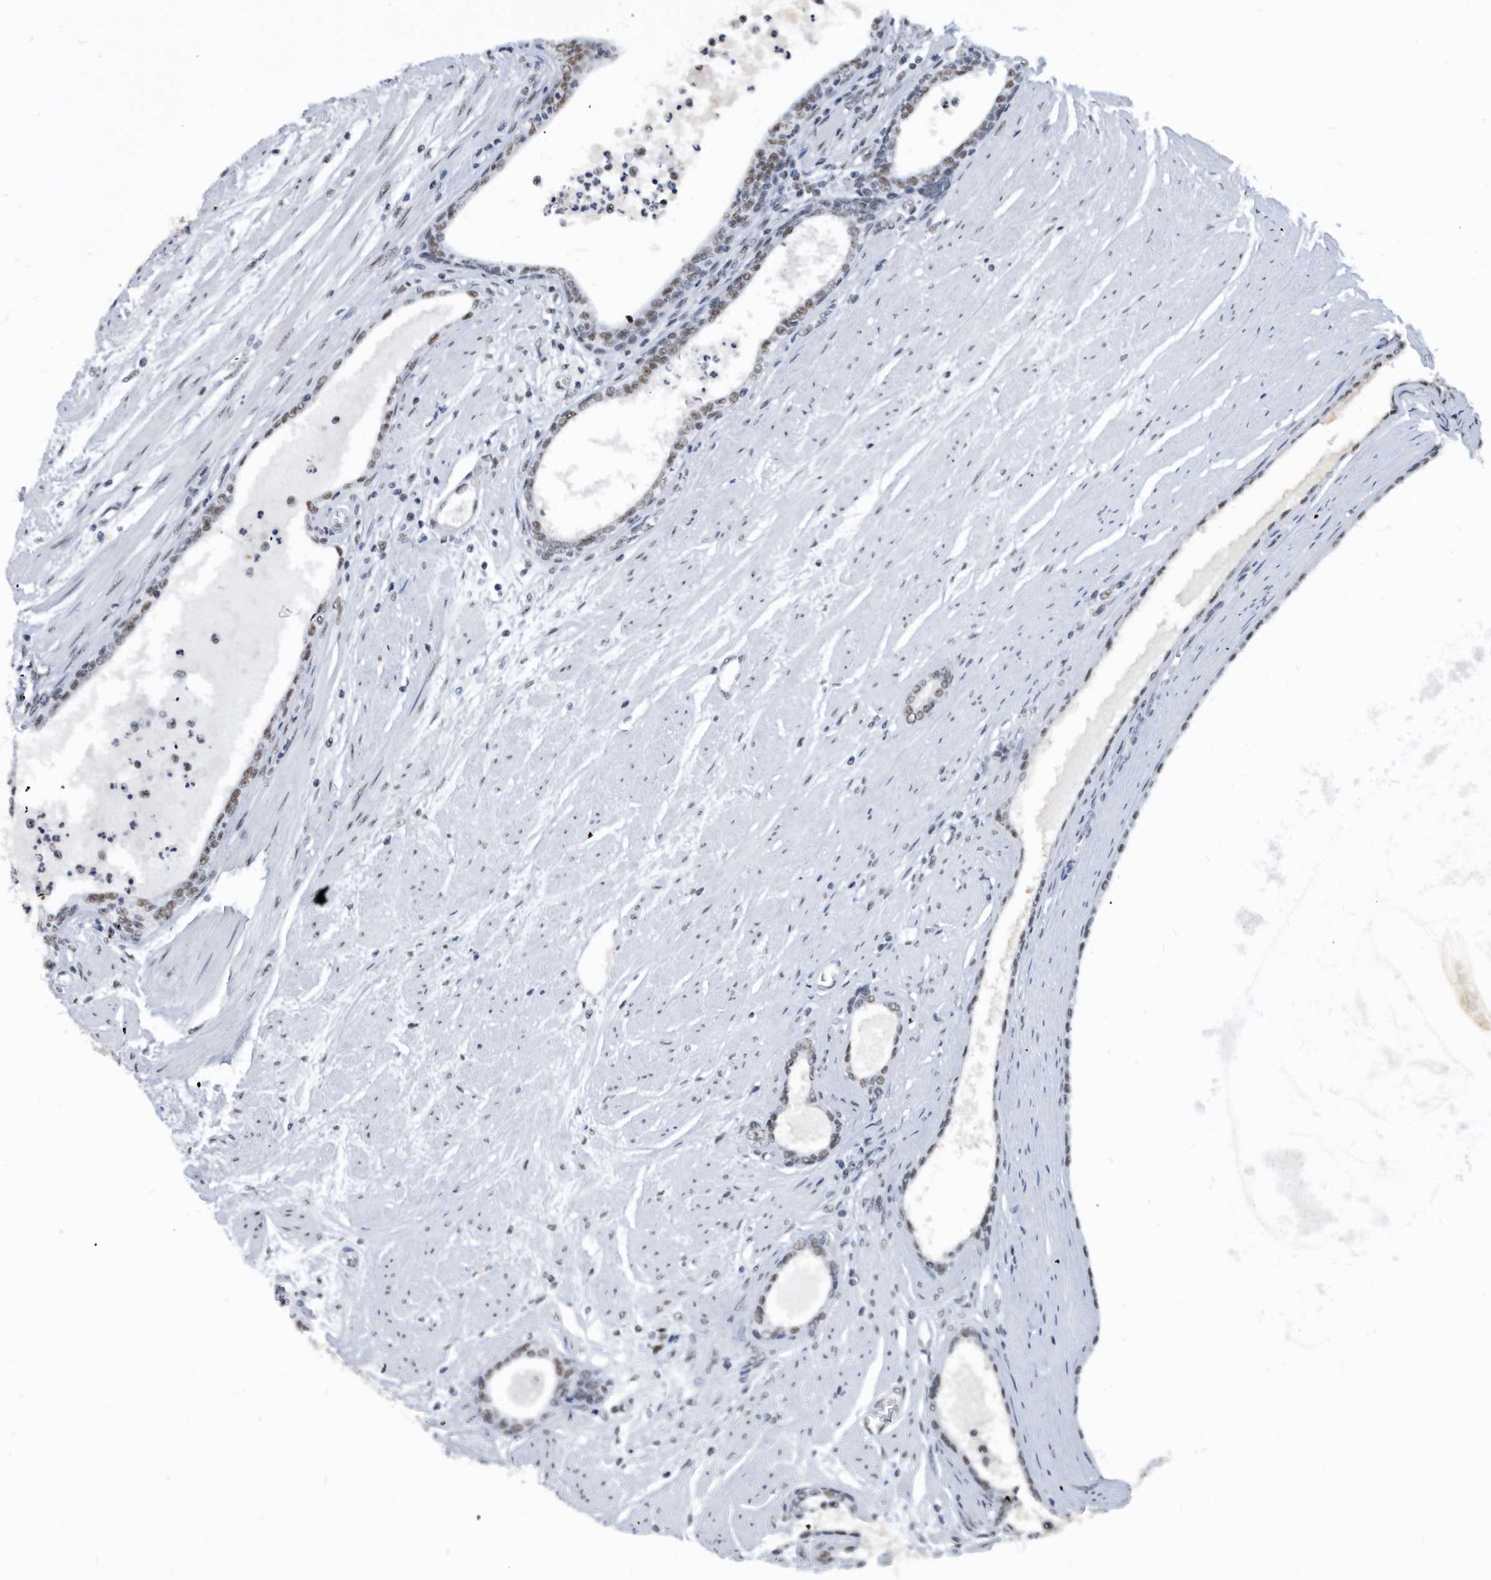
{"staining": {"intensity": "moderate", "quantity": ">75%", "location": "nuclear"}, "tissue": "prostate cancer", "cell_type": "Tumor cells", "image_type": "cancer", "snomed": [{"axis": "morphology", "description": "Adenocarcinoma, Low grade"}, {"axis": "topography", "description": "Prostate"}], "caption": "Protein expression analysis of prostate cancer (low-grade adenocarcinoma) displays moderate nuclear staining in about >75% of tumor cells.", "gene": "SF3A1", "patient": {"sex": "male", "age": 60}}